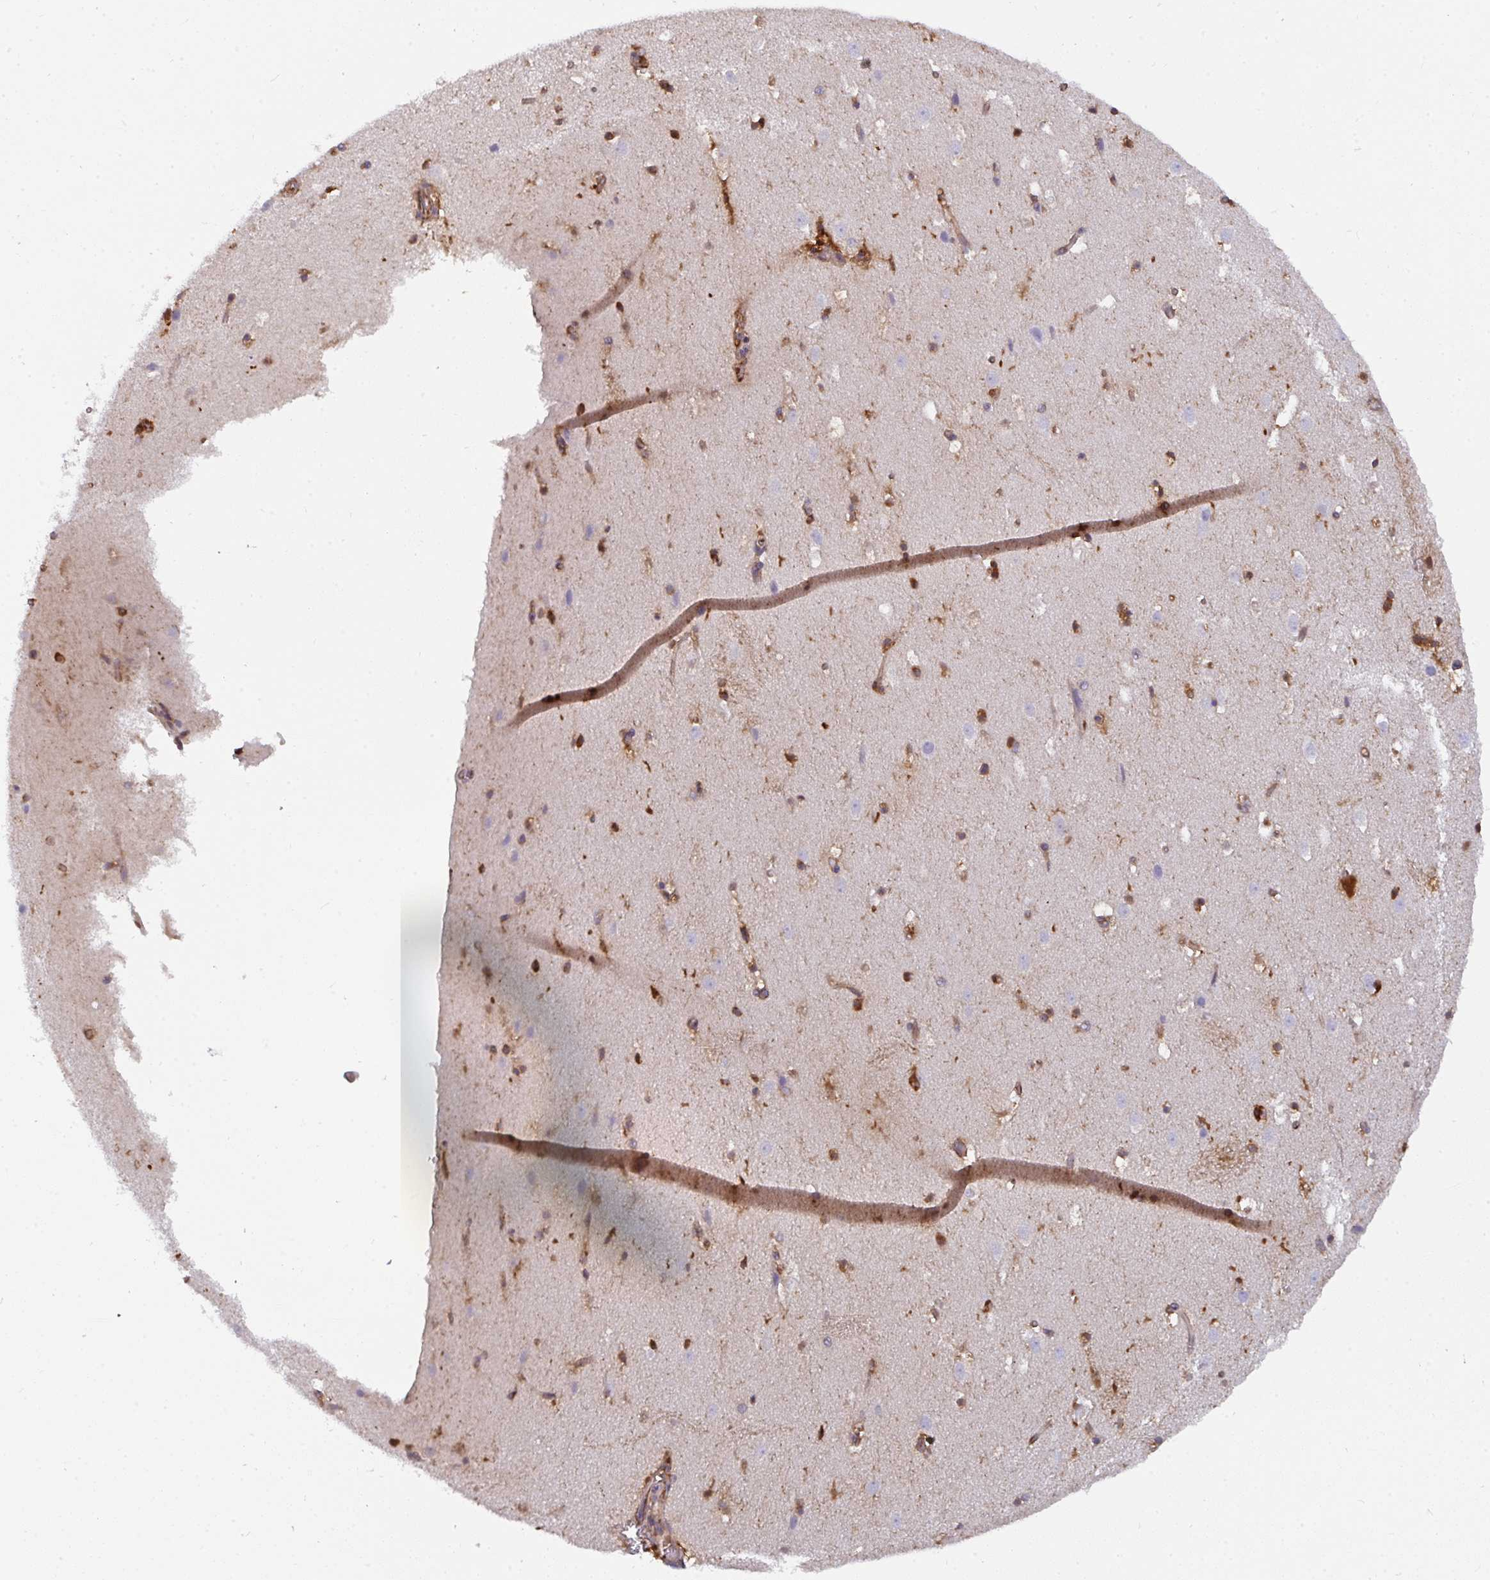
{"staining": {"intensity": "moderate", "quantity": "<25%", "location": "cytoplasmic/membranous,nuclear"}, "tissue": "caudate", "cell_type": "Glial cells", "image_type": "normal", "snomed": [{"axis": "morphology", "description": "Normal tissue, NOS"}, {"axis": "topography", "description": "Lateral ventricle wall"}], "caption": "IHC of benign human caudate demonstrates low levels of moderate cytoplasmic/membranous,nuclear positivity in about <25% of glial cells.", "gene": "DYNC1I2", "patient": {"sex": "male", "age": 37}}